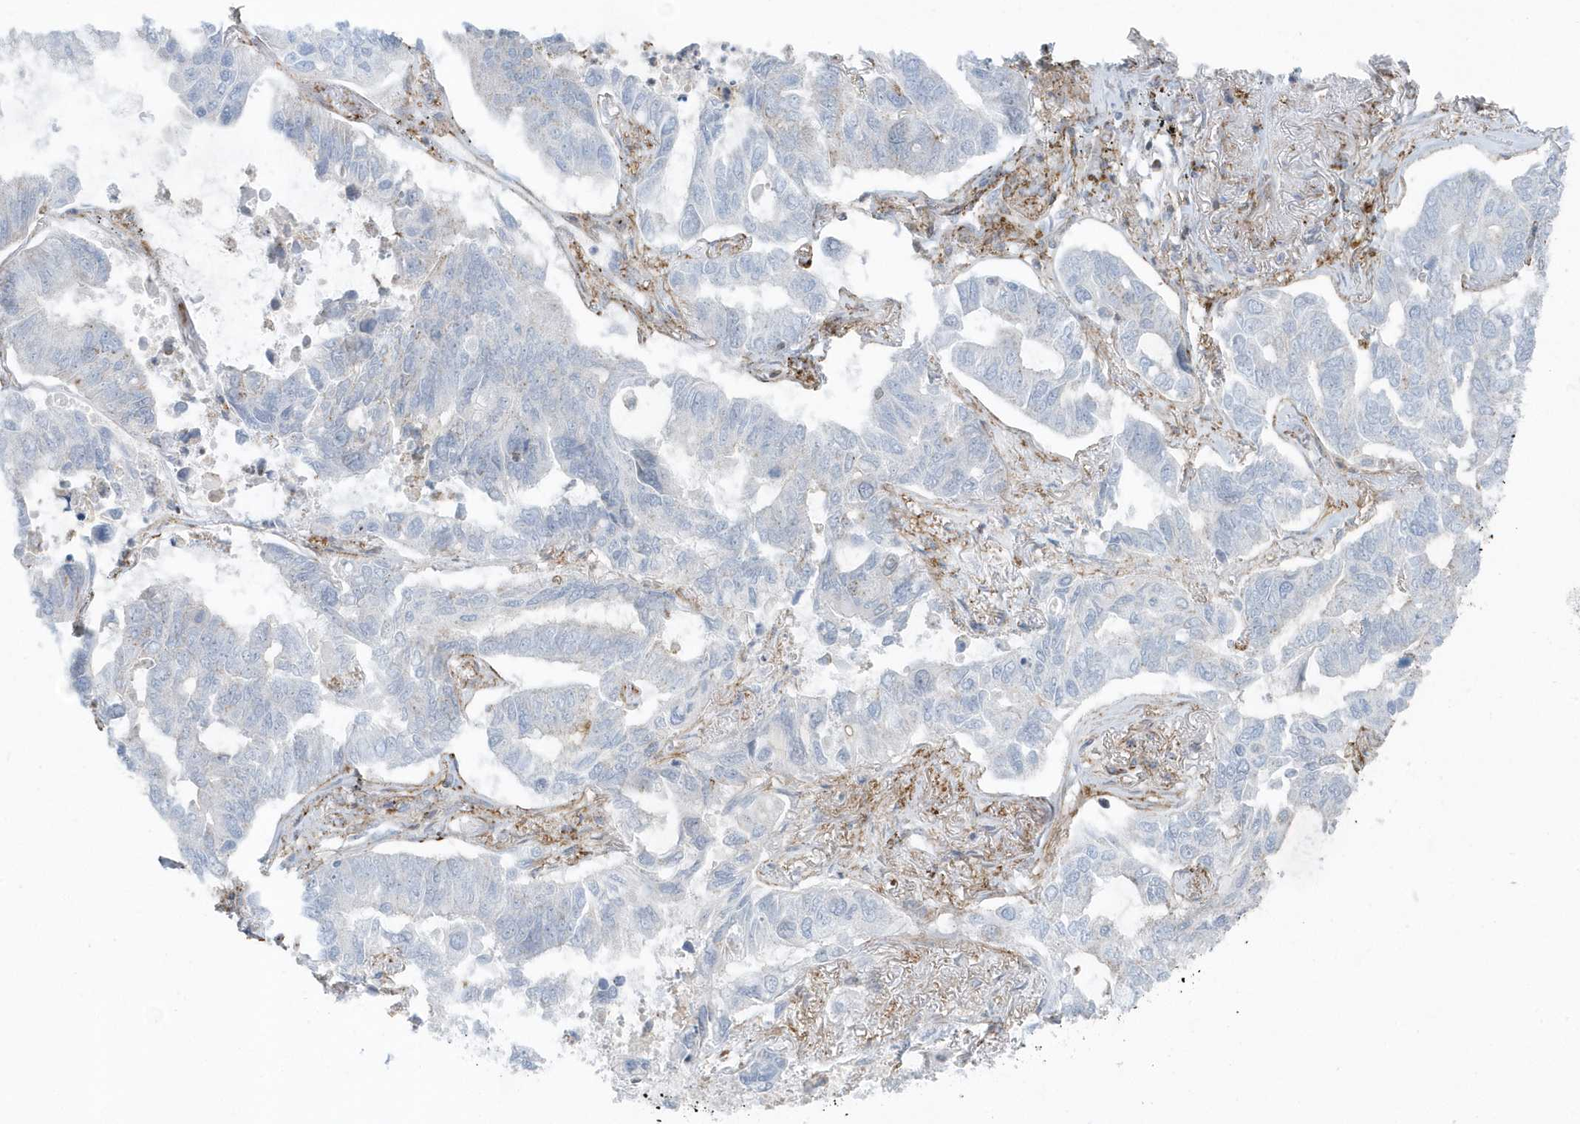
{"staining": {"intensity": "negative", "quantity": "none", "location": "none"}, "tissue": "lung cancer", "cell_type": "Tumor cells", "image_type": "cancer", "snomed": [{"axis": "morphology", "description": "Adenocarcinoma, NOS"}, {"axis": "topography", "description": "Lung"}], "caption": "This is an immunohistochemistry (IHC) micrograph of human lung cancer. There is no expression in tumor cells.", "gene": "CACNB2", "patient": {"sex": "male", "age": 64}}